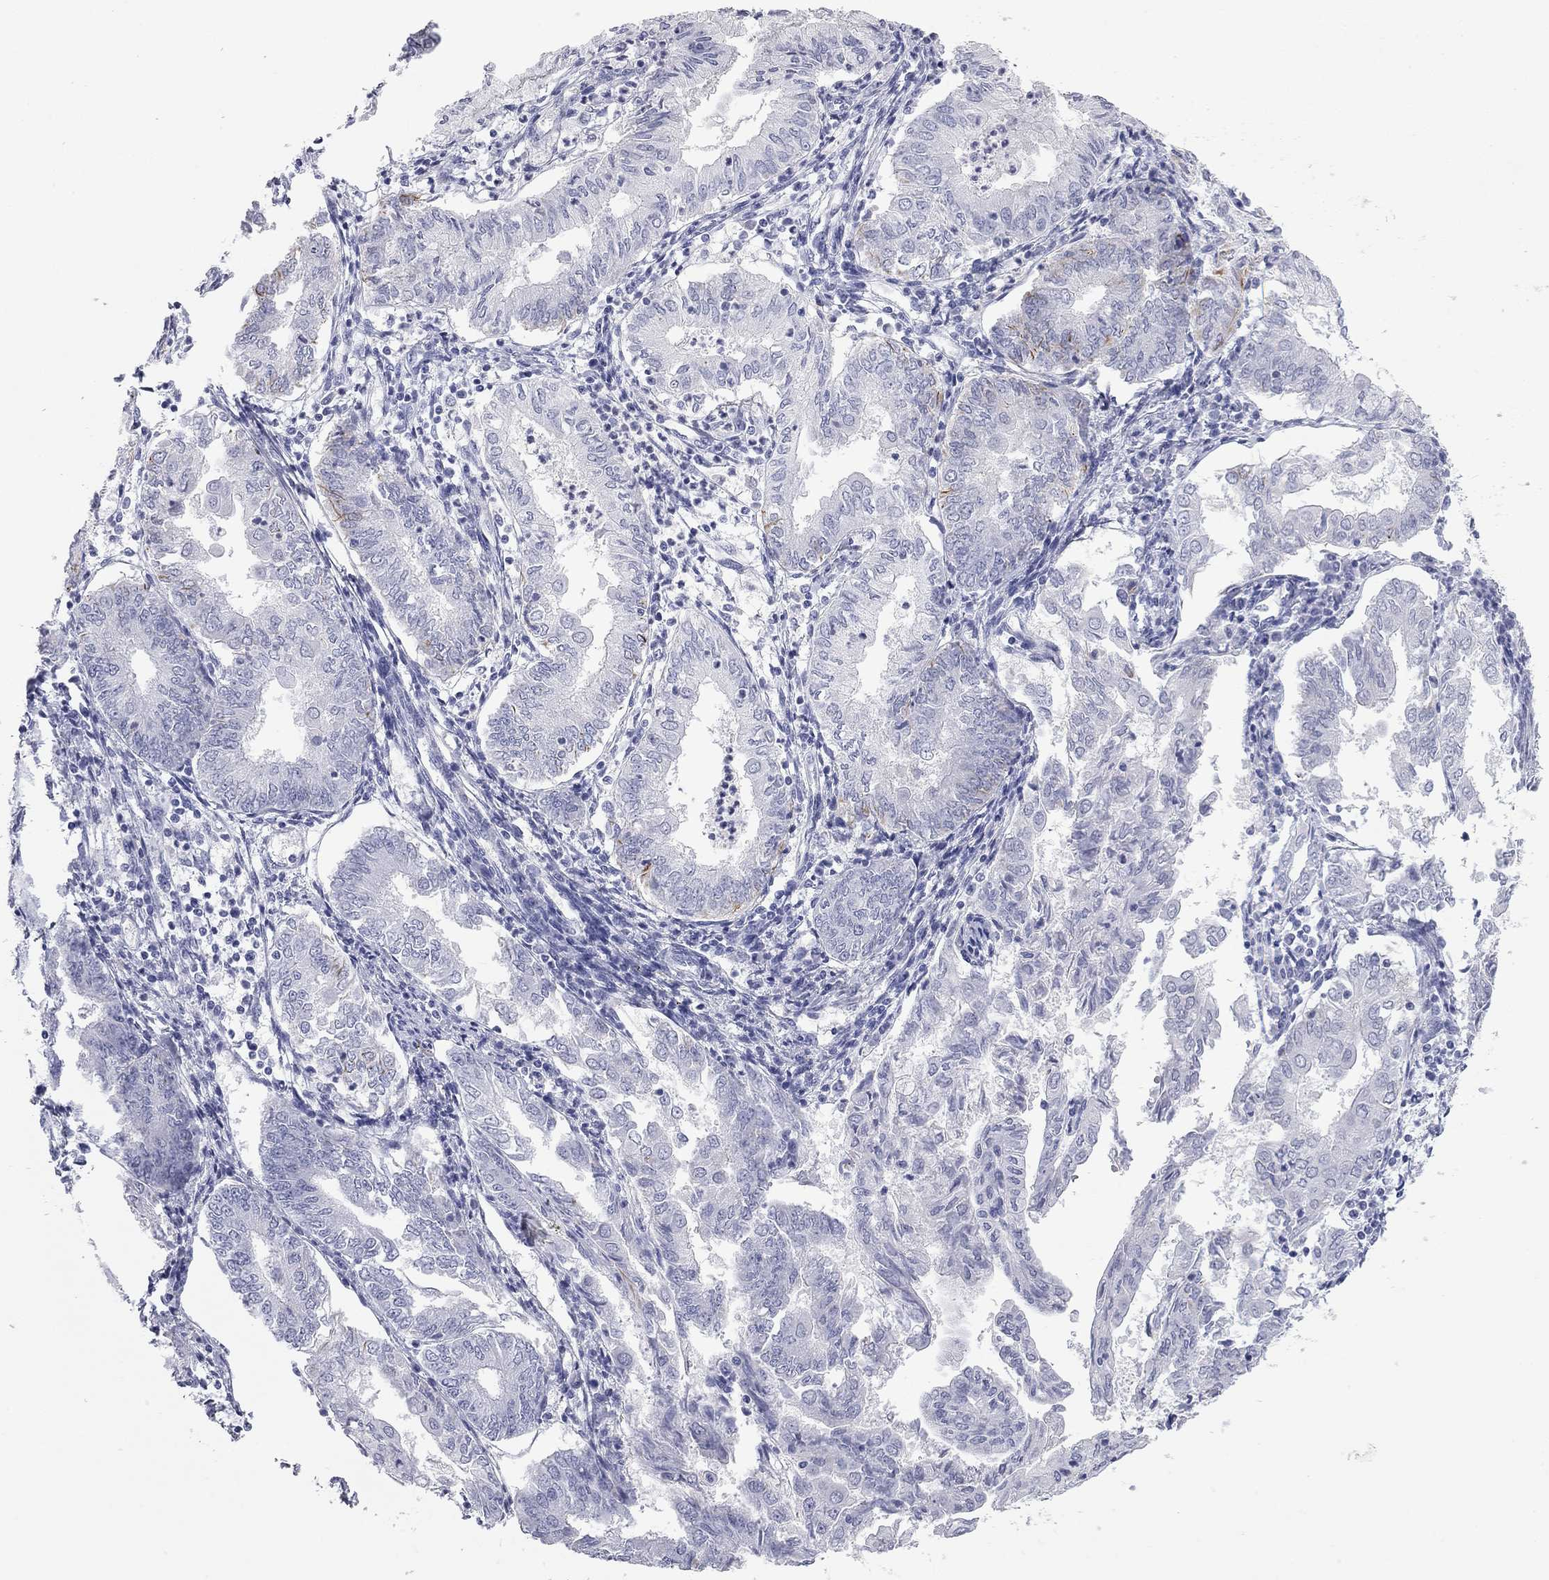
{"staining": {"intensity": "negative", "quantity": "none", "location": "none"}, "tissue": "endometrial cancer", "cell_type": "Tumor cells", "image_type": "cancer", "snomed": [{"axis": "morphology", "description": "Adenocarcinoma, NOS"}, {"axis": "topography", "description": "Endometrium"}], "caption": "Immunohistochemistry micrograph of neoplastic tissue: endometrial cancer stained with DAB displays no significant protein positivity in tumor cells. Nuclei are stained in blue.", "gene": "AK8", "patient": {"sex": "female", "age": 68}}